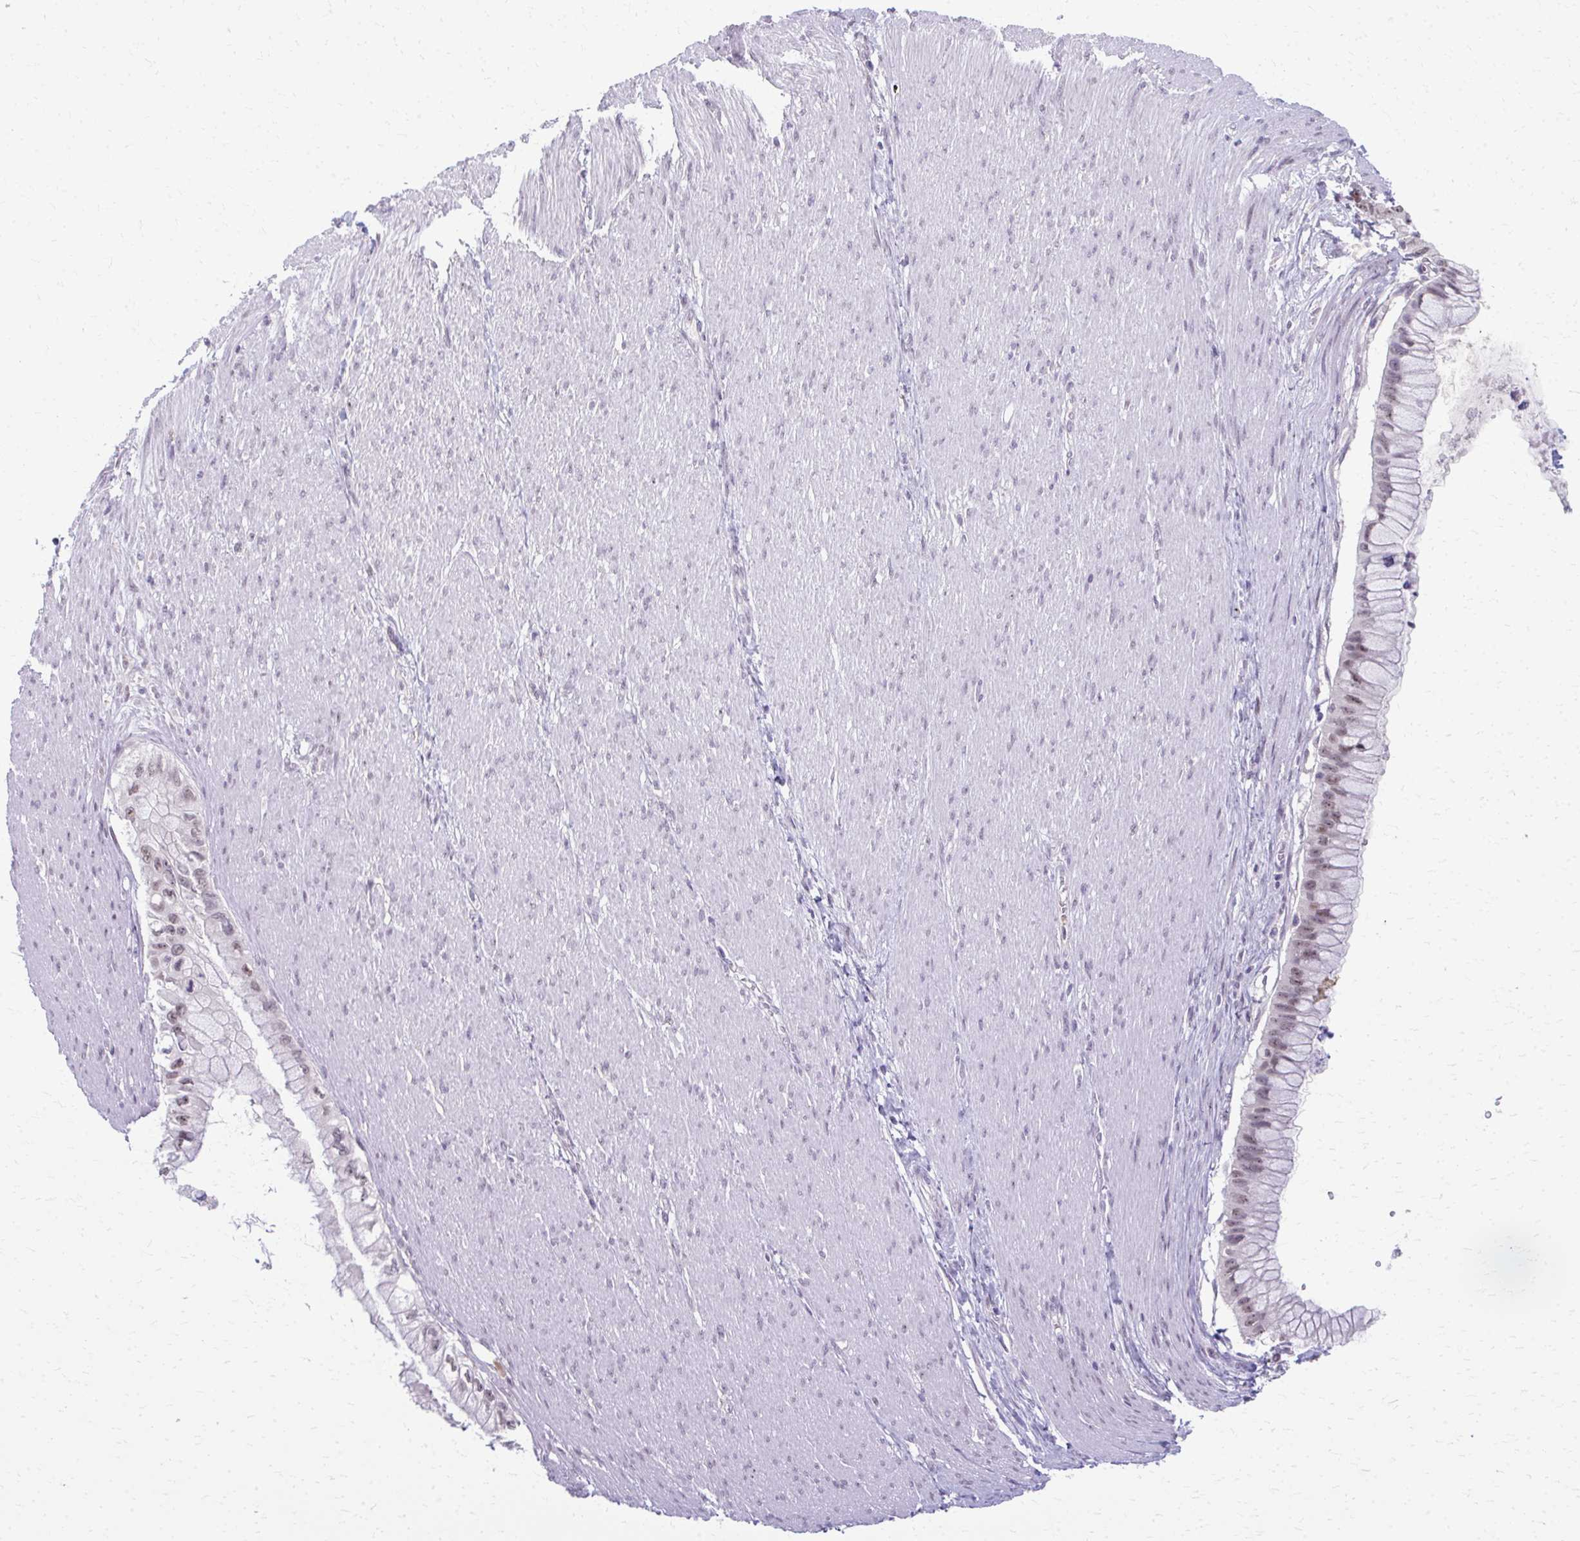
{"staining": {"intensity": "weak", "quantity": ">75%", "location": "nuclear"}, "tissue": "pancreatic cancer", "cell_type": "Tumor cells", "image_type": "cancer", "snomed": [{"axis": "morphology", "description": "Adenocarcinoma, NOS"}, {"axis": "topography", "description": "Pancreas"}], "caption": "Protein analysis of pancreatic cancer tissue shows weak nuclear staining in about >75% of tumor cells.", "gene": "MAF1", "patient": {"sex": "male", "age": 48}}